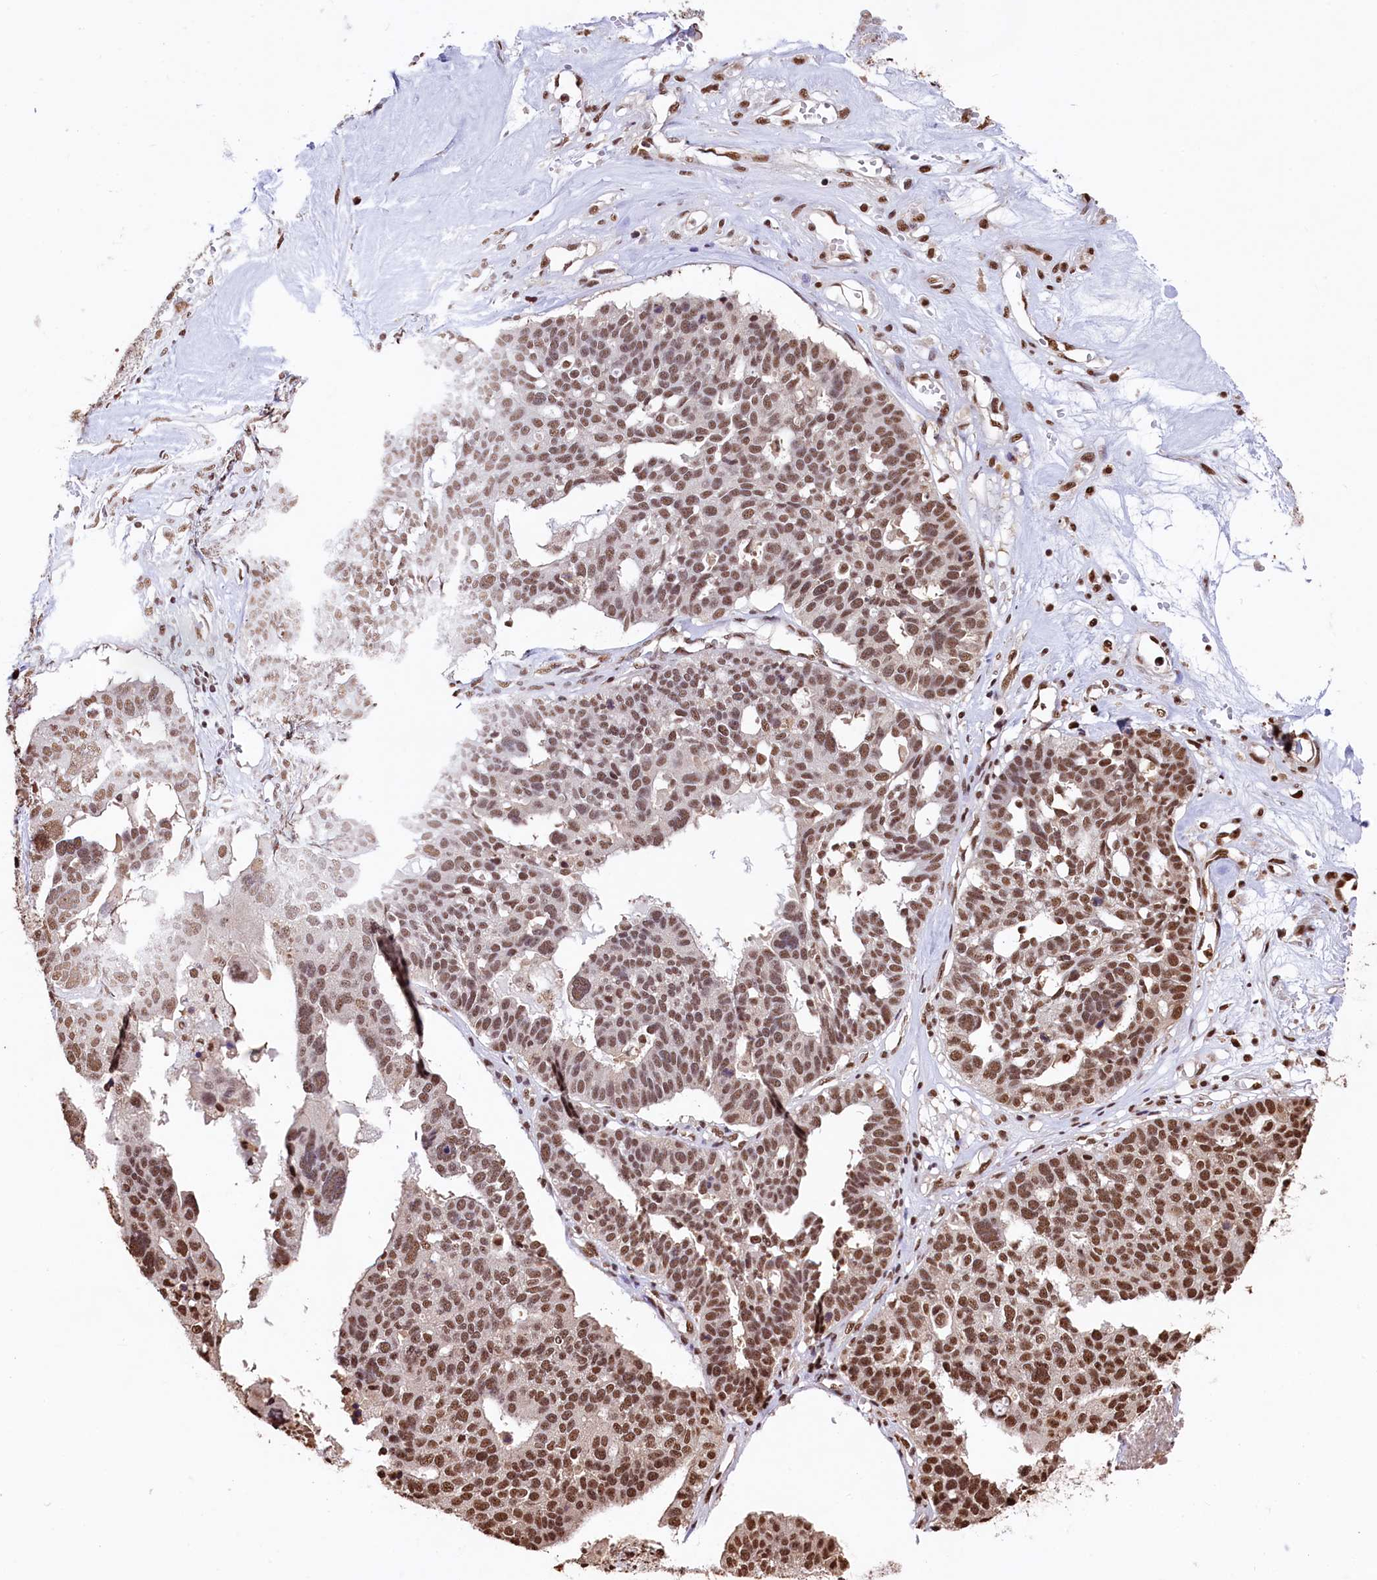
{"staining": {"intensity": "strong", "quantity": ">75%", "location": "nuclear"}, "tissue": "ovarian cancer", "cell_type": "Tumor cells", "image_type": "cancer", "snomed": [{"axis": "morphology", "description": "Cystadenocarcinoma, serous, NOS"}, {"axis": "topography", "description": "Ovary"}], "caption": "This is a micrograph of immunohistochemistry staining of serous cystadenocarcinoma (ovarian), which shows strong staining in the nuclear of tumor cells.", "gene": "SNRPD2", "patient": {"sex": "female", "age": 59}}